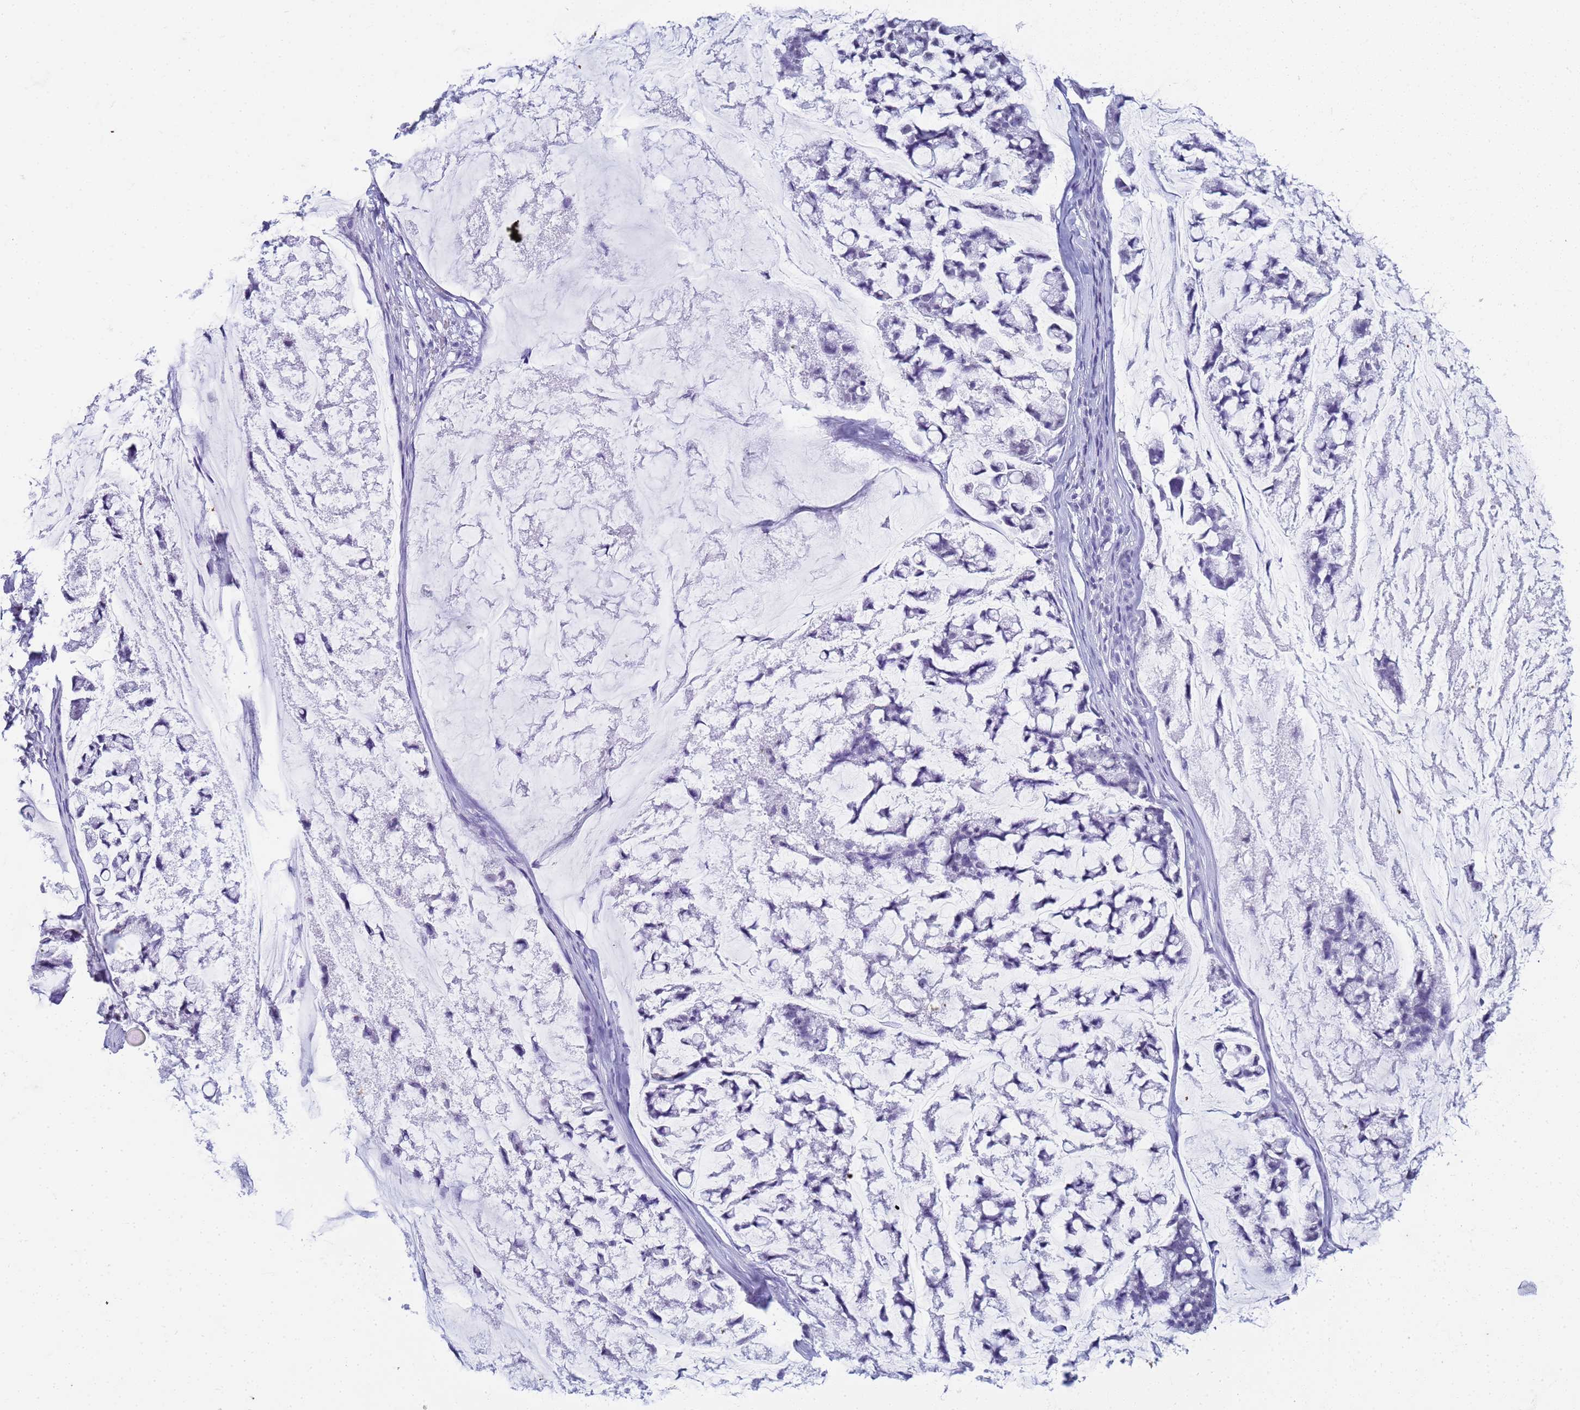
{"staining": {"intensity": "negative", "quantity": "none", "location": "none"}, "tissue": "stomach cancer", "cell_type": "Tumor cells", "image_type": "cancer", "snomed": [{"axis": "morphology", "description": "Adenocarcinoma, NOS"}, {"axis": "topography", "description": "Stomach, lower"}], "caption": "A histopathology image of stomach cancer stained for a protein exhibits no brown staining in tumor cells.", "gene": "SLC7A9", "patient": {"sex": "male", "age": 67}}